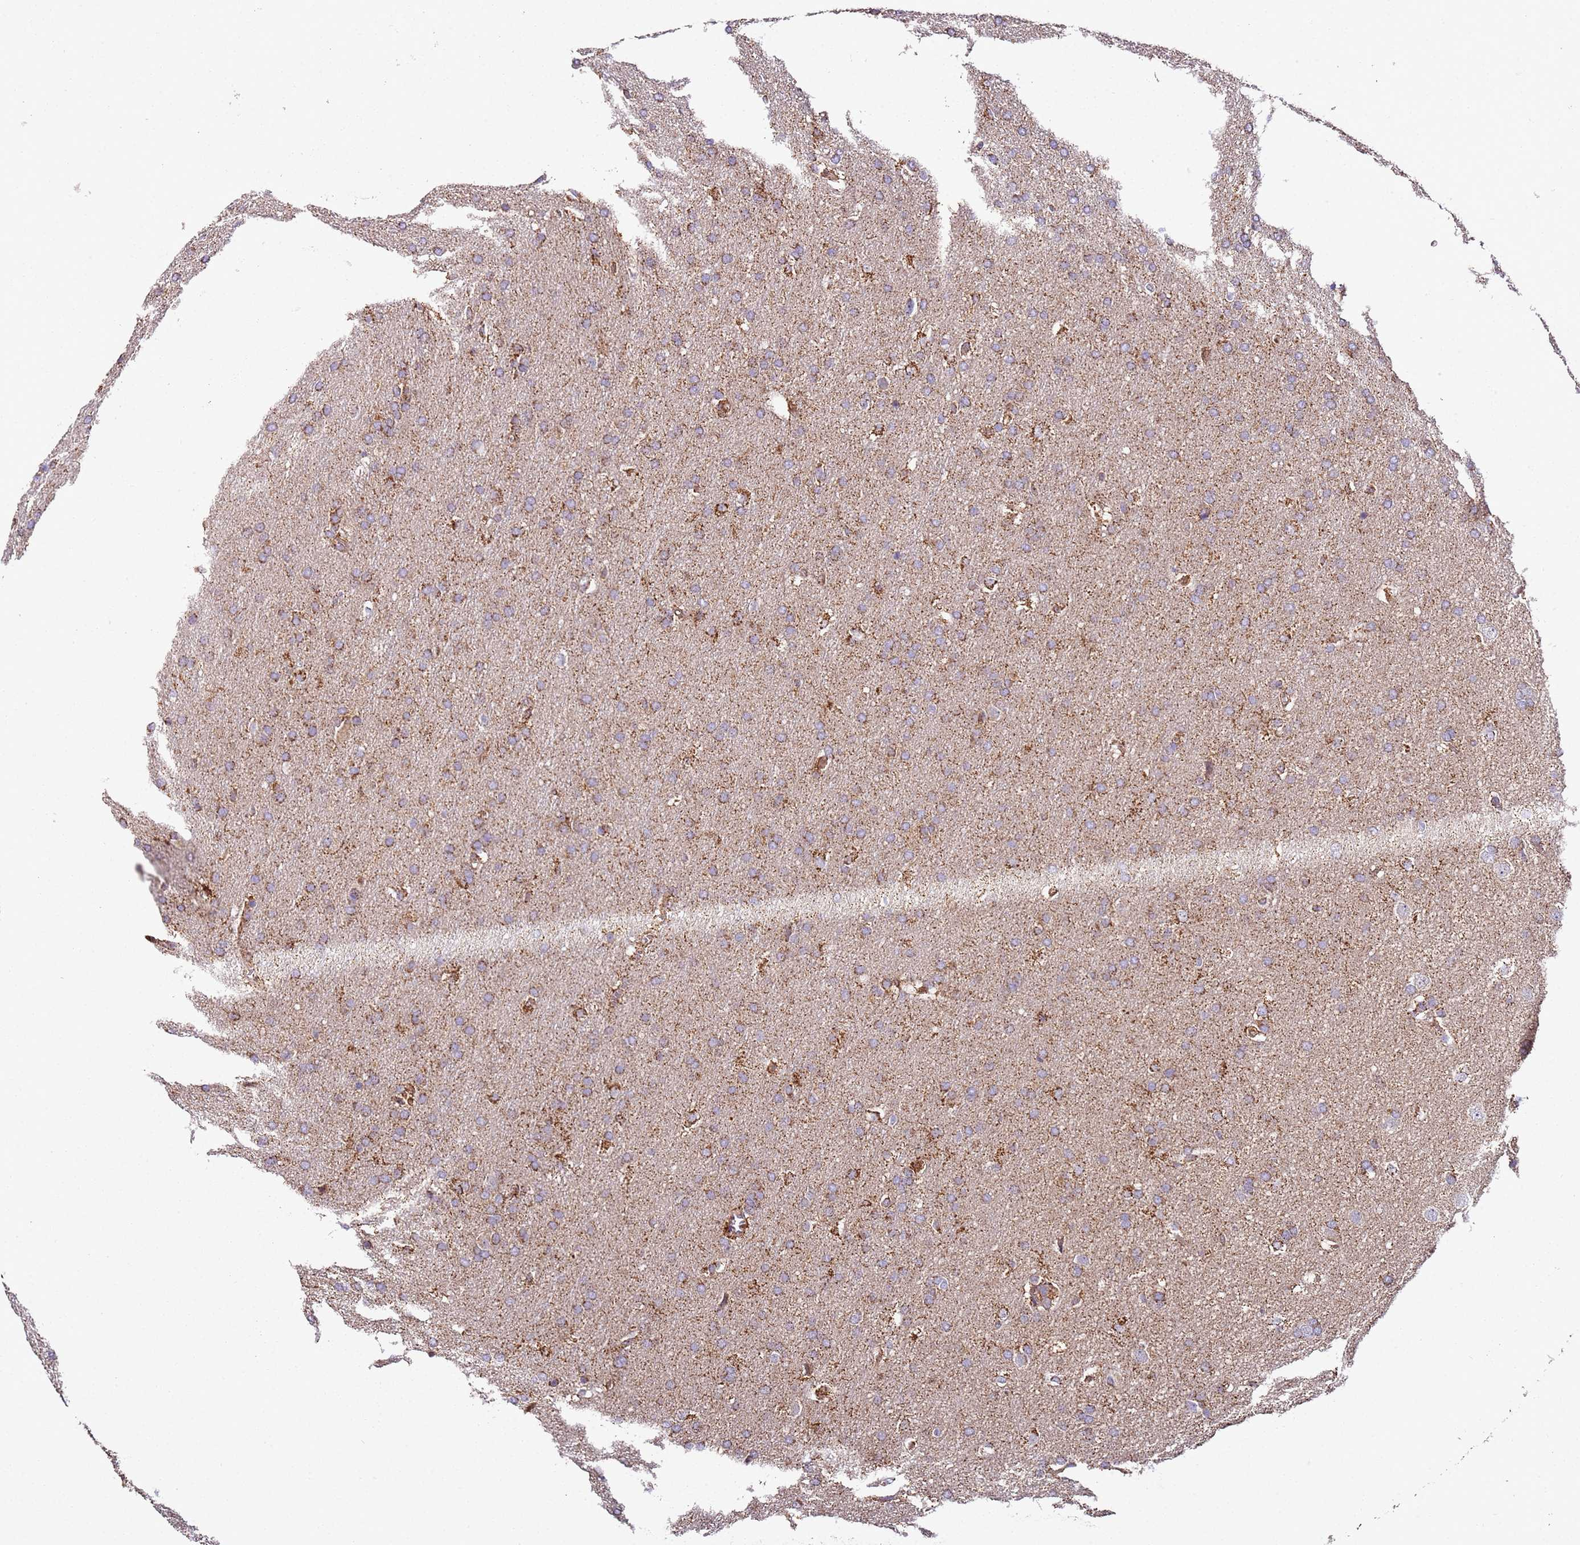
{"staining": {"intensity": "moderate", "quantity": "<25%", "location": "cytoplasmic/membranous"}, "tissue": "glioma", "cell_type": "Tumor cells", "image_type": "cancer", "snomed": [{"axis": "morphology", "description": "Glioma, malignant, Low grade"}, {"axis": "topography", "description": "Brain"}], "caption": "About <25% of tumor cells in glioma show moderate cytoplasmic/membranous protein staining as visualized by brown immunohistochemical staining.", "gene": "RMND5A", "patient": {"sex": "female", "age": 32}}